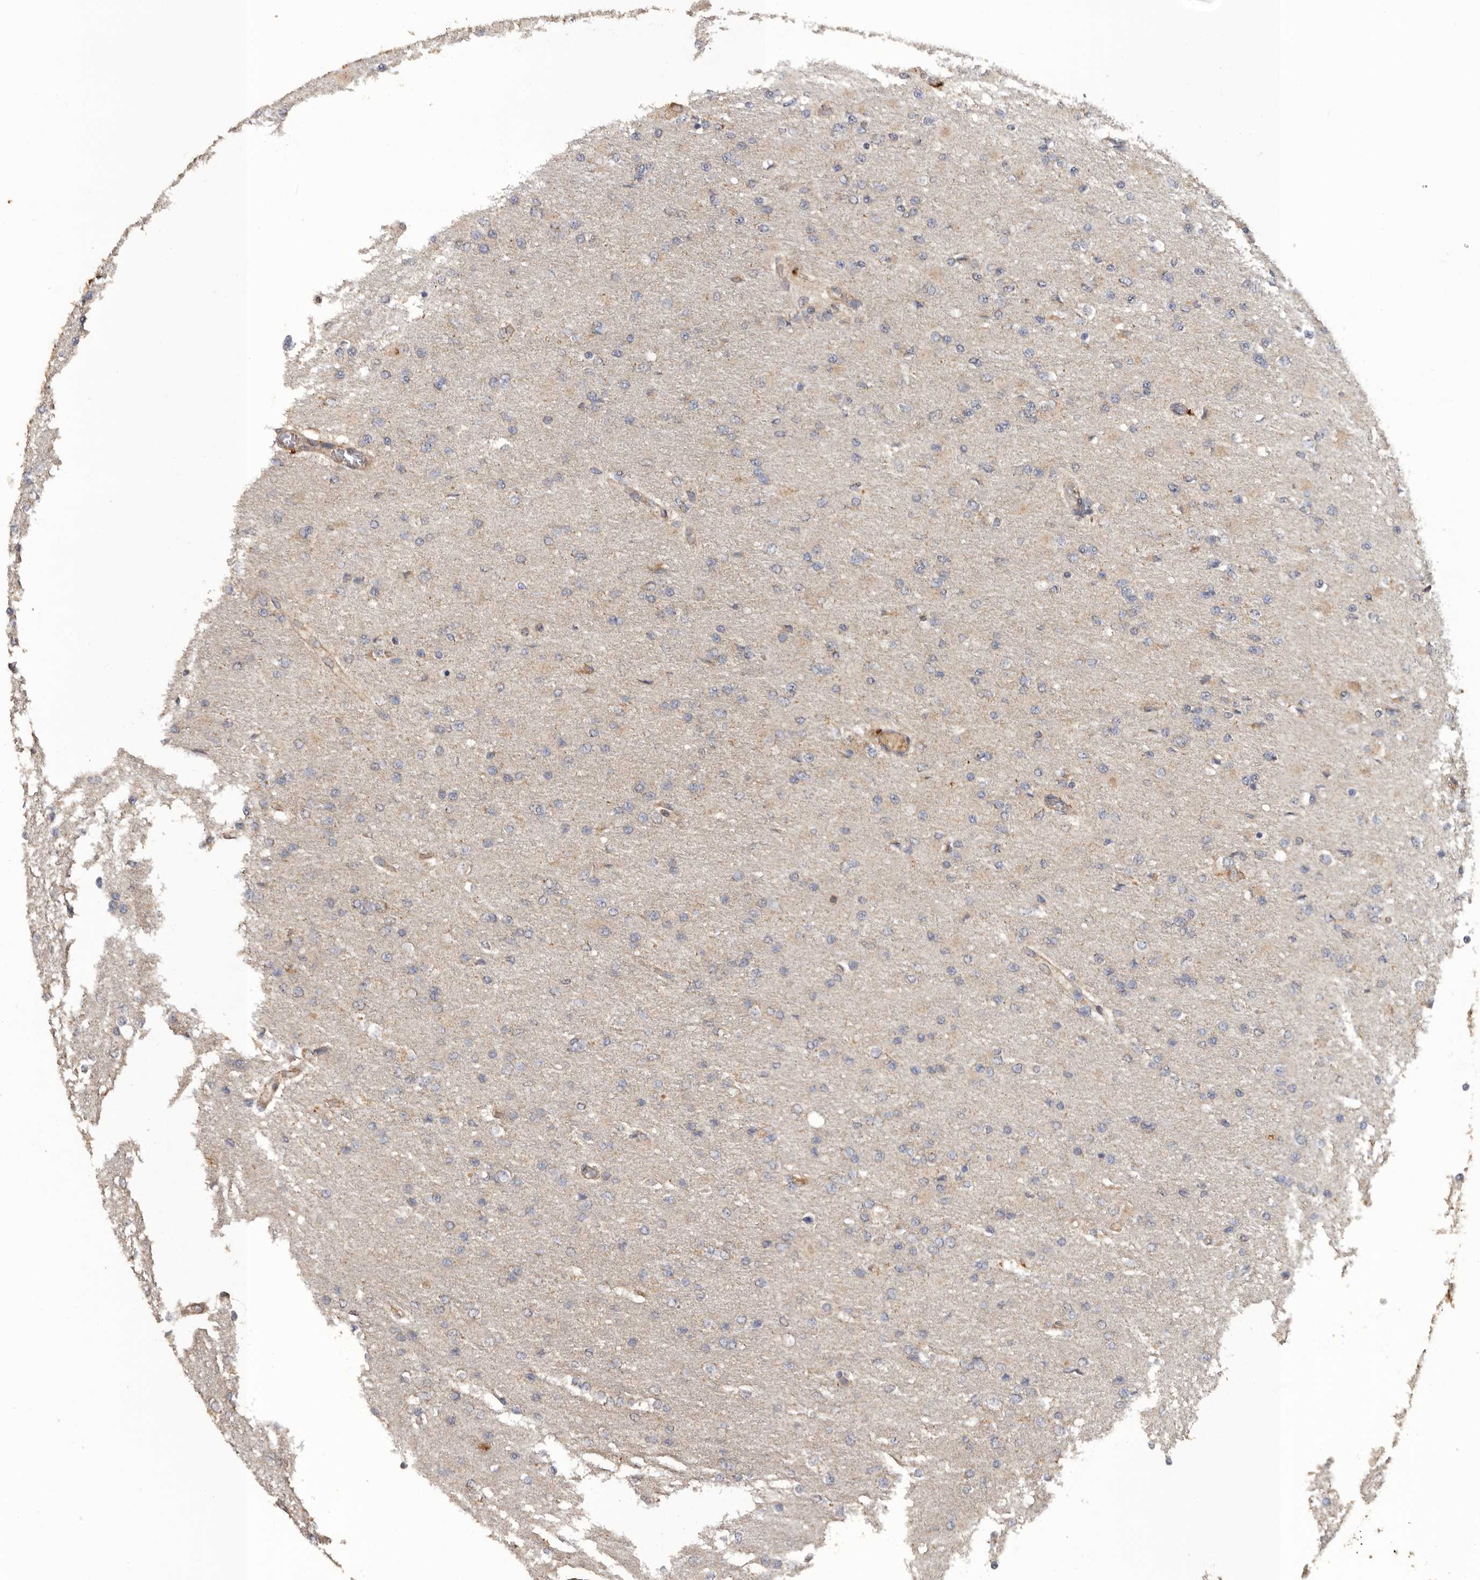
{"staining": {"intensity": "negative", "quantity": "none", "location": "none"}, "tissue": "glioma", "cell_type": "Tumor cells", "image_type": "cancer", "snomed": [{"axis": "morphology", "description": "Glioma, malignant, High grade"}, {"axis": "topography", "description": "Cerebral cortex"}], "caption": "Photomicrograph shows no significant protein positivity in tumor cells of high-grade glioma (malignant). (Brightfield microscopy of DAB immunohistochemistry (IHC) at high magnification).", "gene": "PODXL2", "patient": {"sex": "female", "age": 36}}